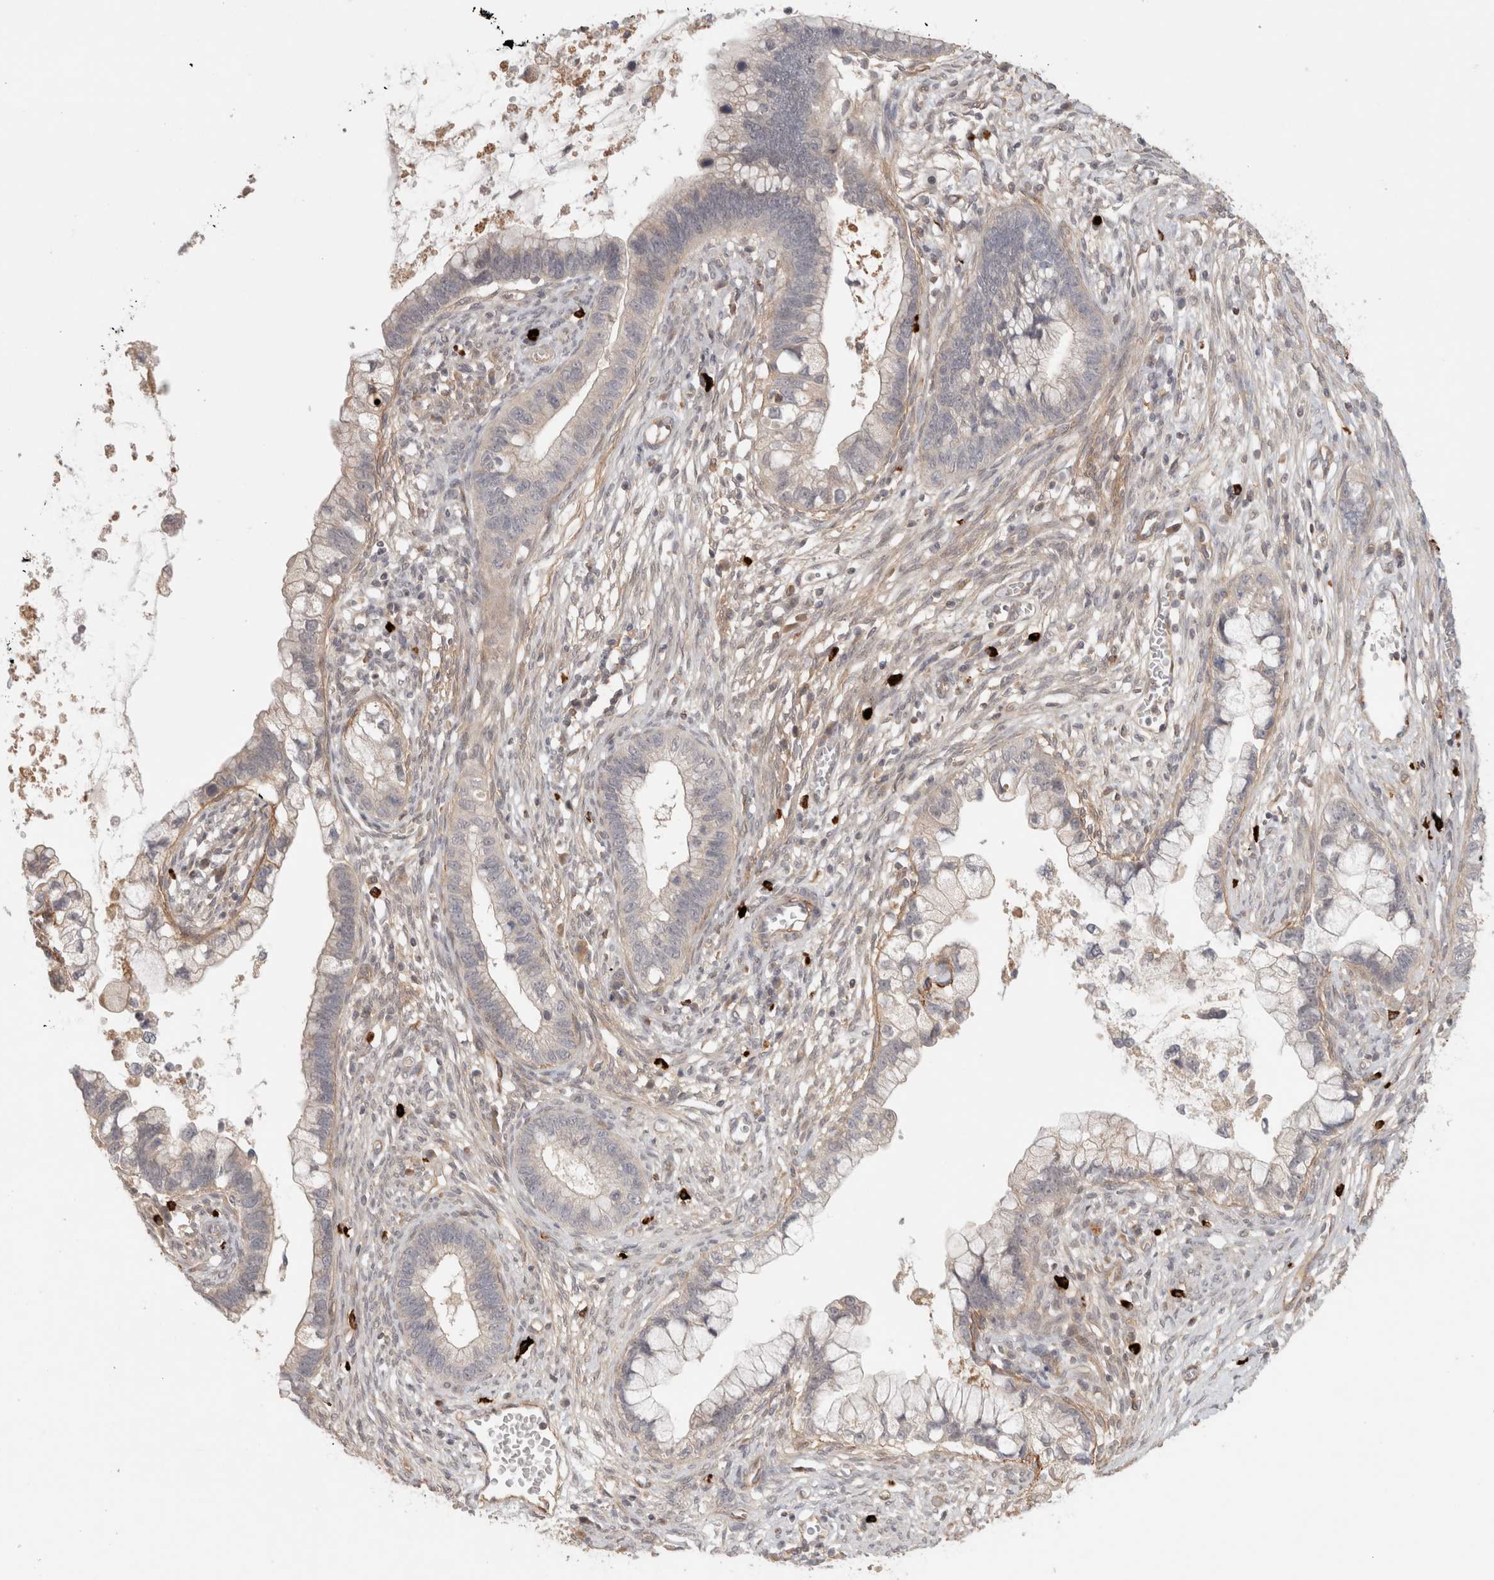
{"staining": {"intensity": "negative", "quantity": "none", "location": "none"}, "tissue": "cervical cancer", "cell_type": "Tumor cells", "image_type": "cancer", "snomed": [{"axis": "morphology", "description": "Adenocarcinoma, NOS"}, {"axis": "topography", "description": "Cervix"}], "caption": "Immunohistochemistry photomicrograph of neoplastic tissue: adenocarcinoma (cervical) stained with DAB (3,3'-diaminobenzidine) shows no significant protein positivity in tumor cells. (DAB (3,3'-diaminobenzidine) IHC with hematoxylin counter stain).", "gene": "HSPG2", "patient": {"sex": "female", "age": 44}}